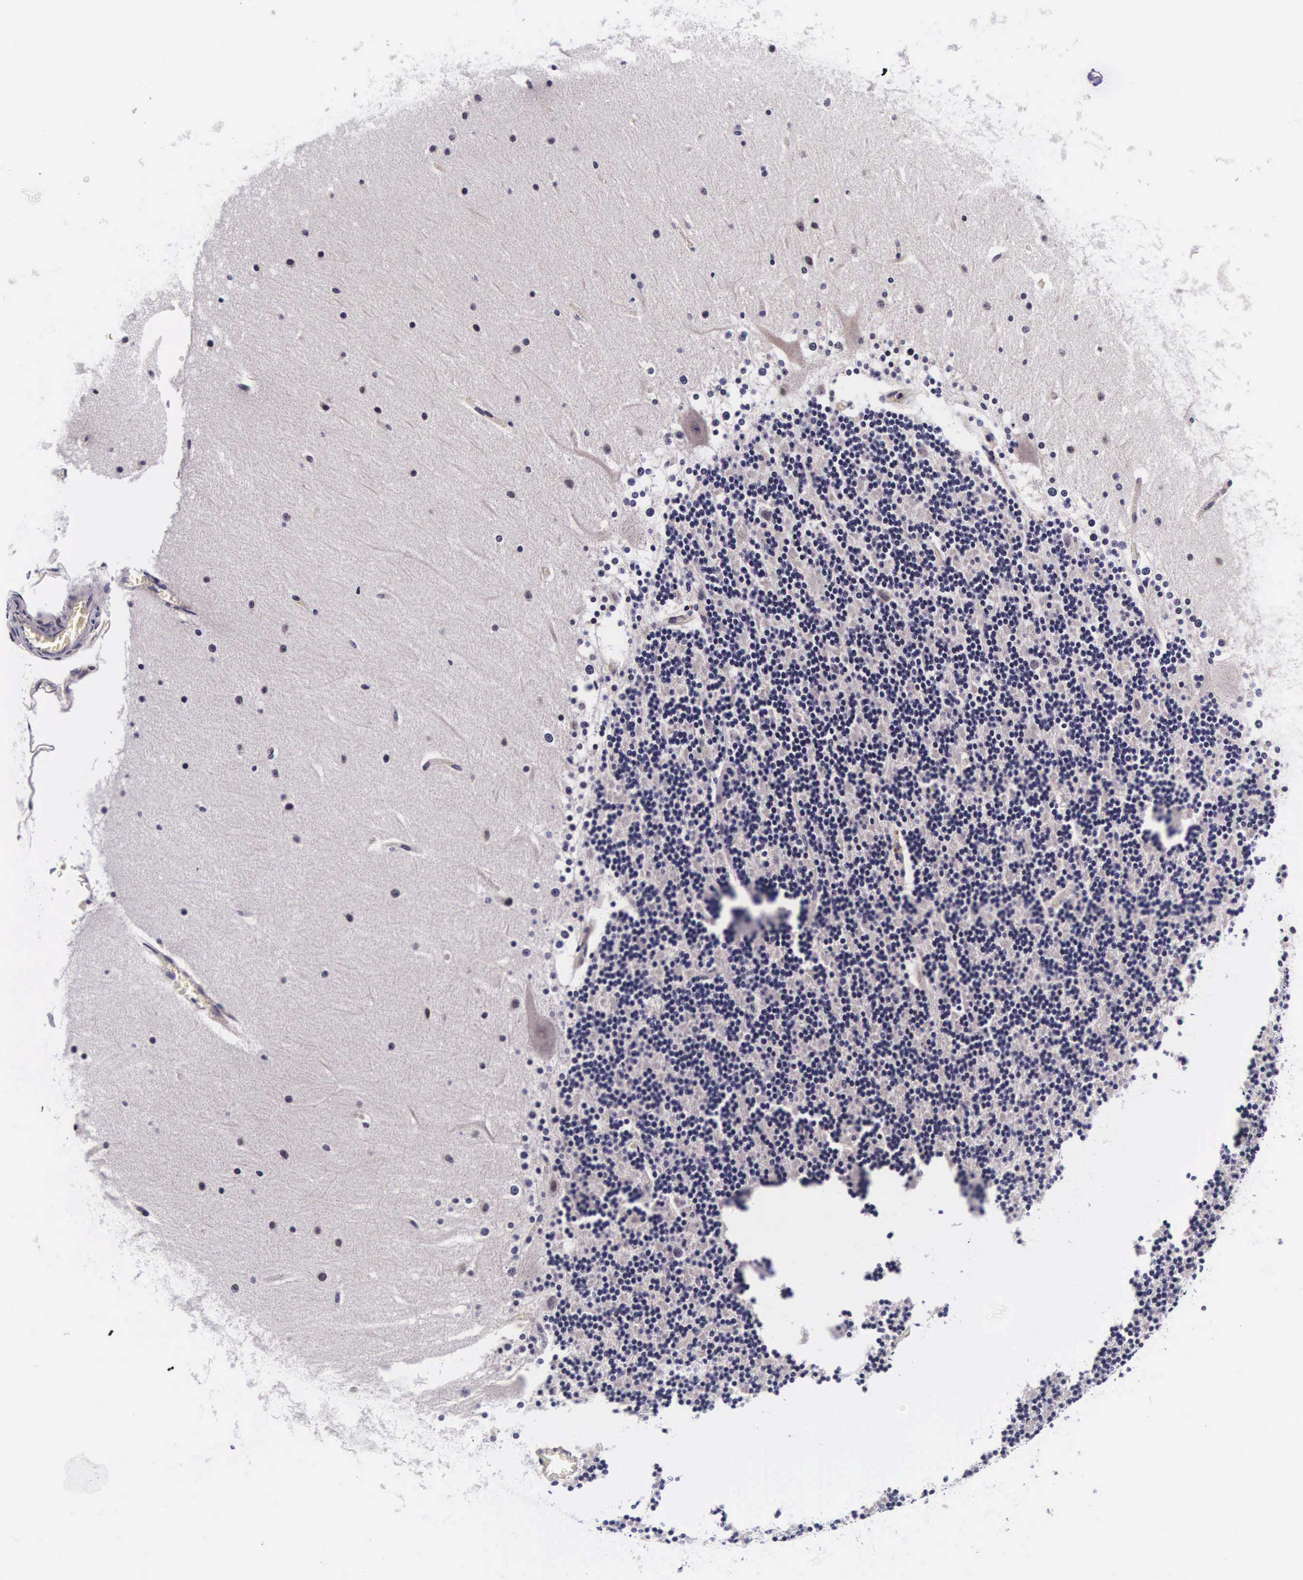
{"staining": {"intensity": "negative", "quantity": "none", "location": "none"}, "tissue": "cerebellum", "cell_type": "Cells in granular layer", "image_type": "normal", "snomed": [{"axis": "morphology", "description": "Normal tissue, NOS"}, {"axis": "topography", "description": "Cerebellum"}], "caption": "Cells in granular layer show no significant positivity in benign cerebellum. The staining was performed using DAB to visualize the protein expression in brown, while the nuclei were stained in blue with hematoxylin (Magnification: 20x).", "gene": "PHETA2", "patient": {"sex": "female", "age": 19}}